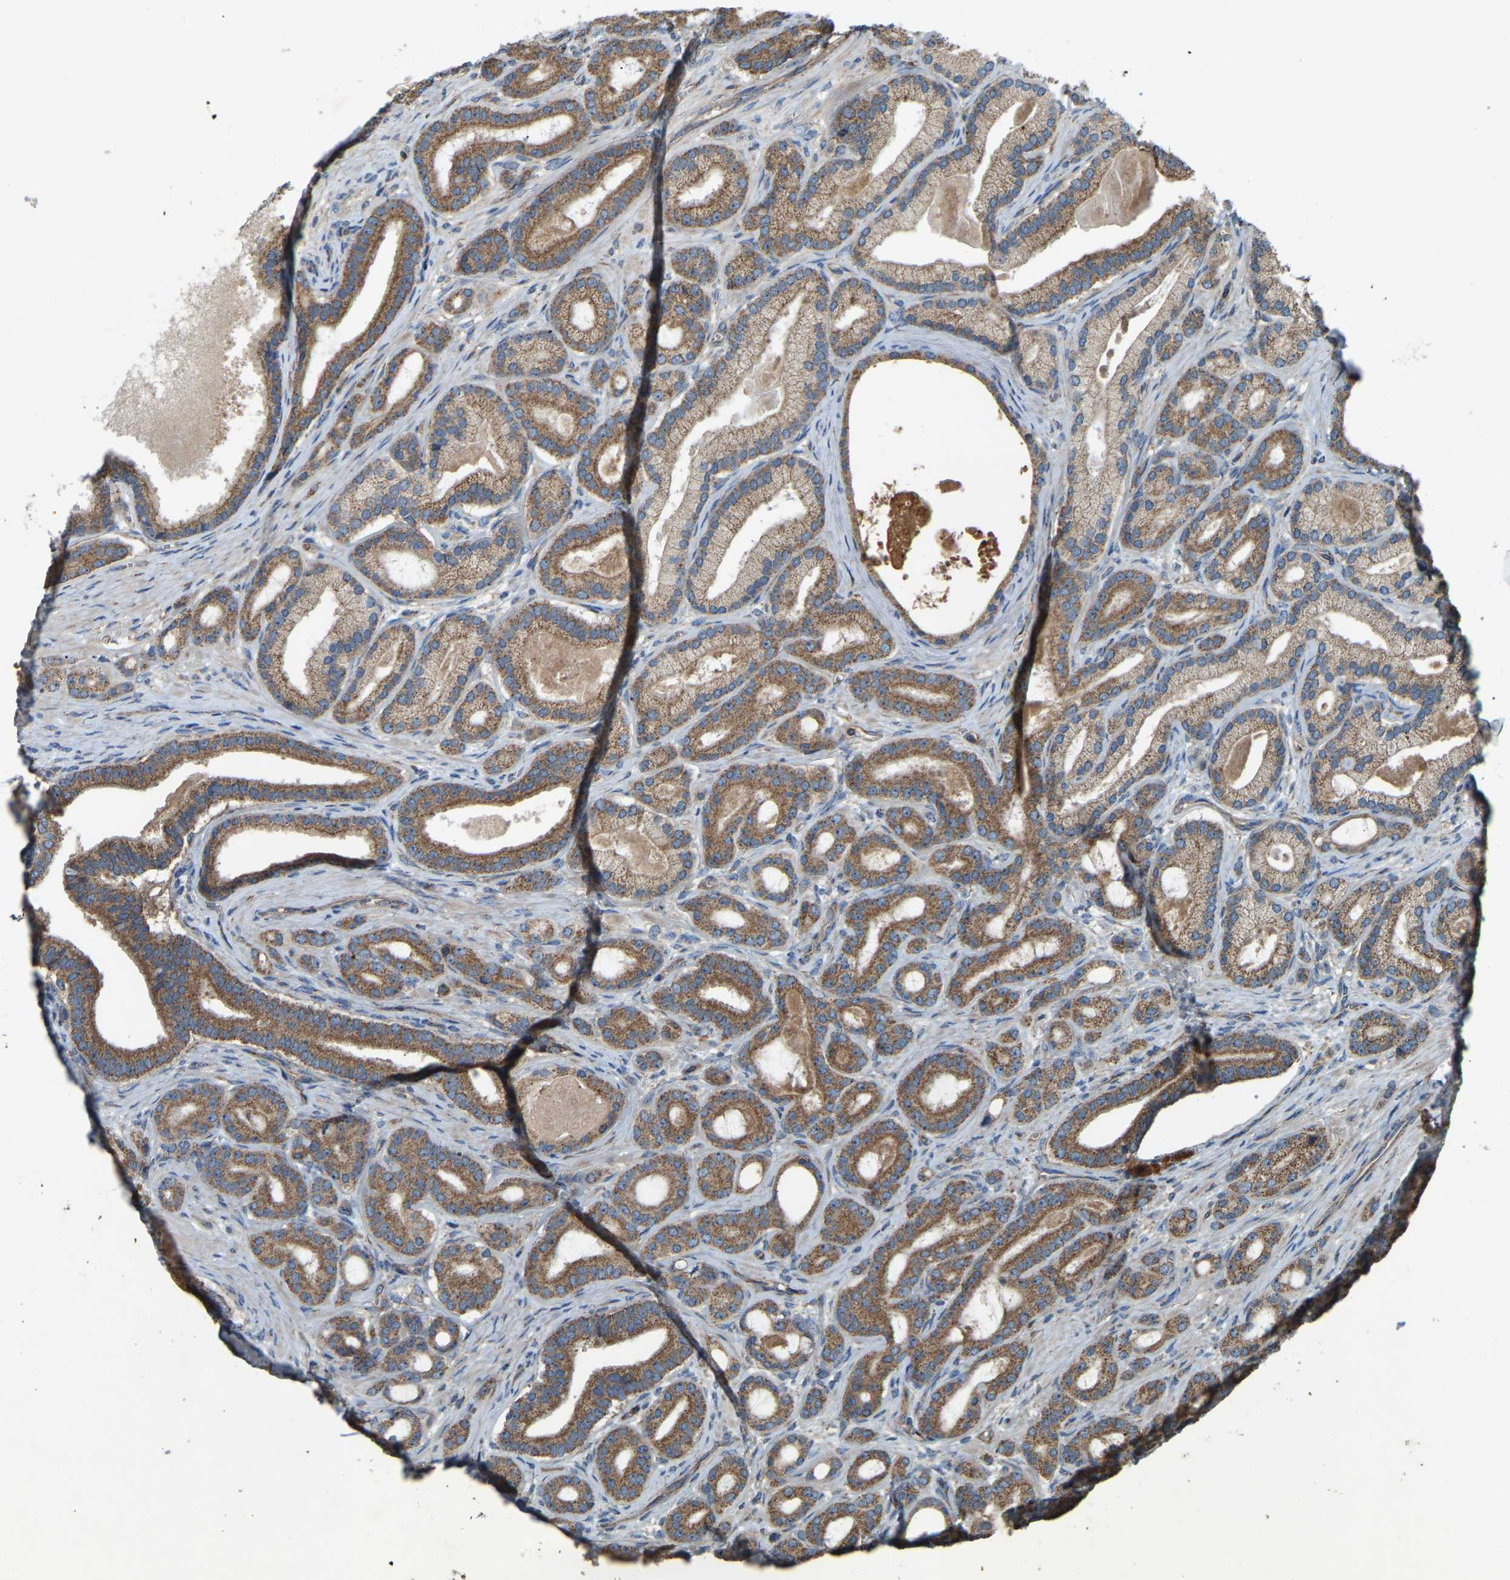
{"staining": {"intensity": "moderate", "quantity": ">75%", "location": "cytoplasmic/membranous"}, "tissue": "prostate cancer", "cell_type": "Tumor cells", "image_type": "cancer", "snomed": [{"axis": "morphology", "description": "Adenocarcinoma, High grade"}, {"axis": "topography", "description": "Prostate"}], "caption": "IHC histopathology image of human prostate cancer (adenocarcinoma (high-grade)) stained for a protein (brown), which displays medium levels of moderate cytoplasmic/membranous expression in about >75% of tumor cells.", "gene": "SAMD9L", "patient": {"sex": "male", "age": 60}}